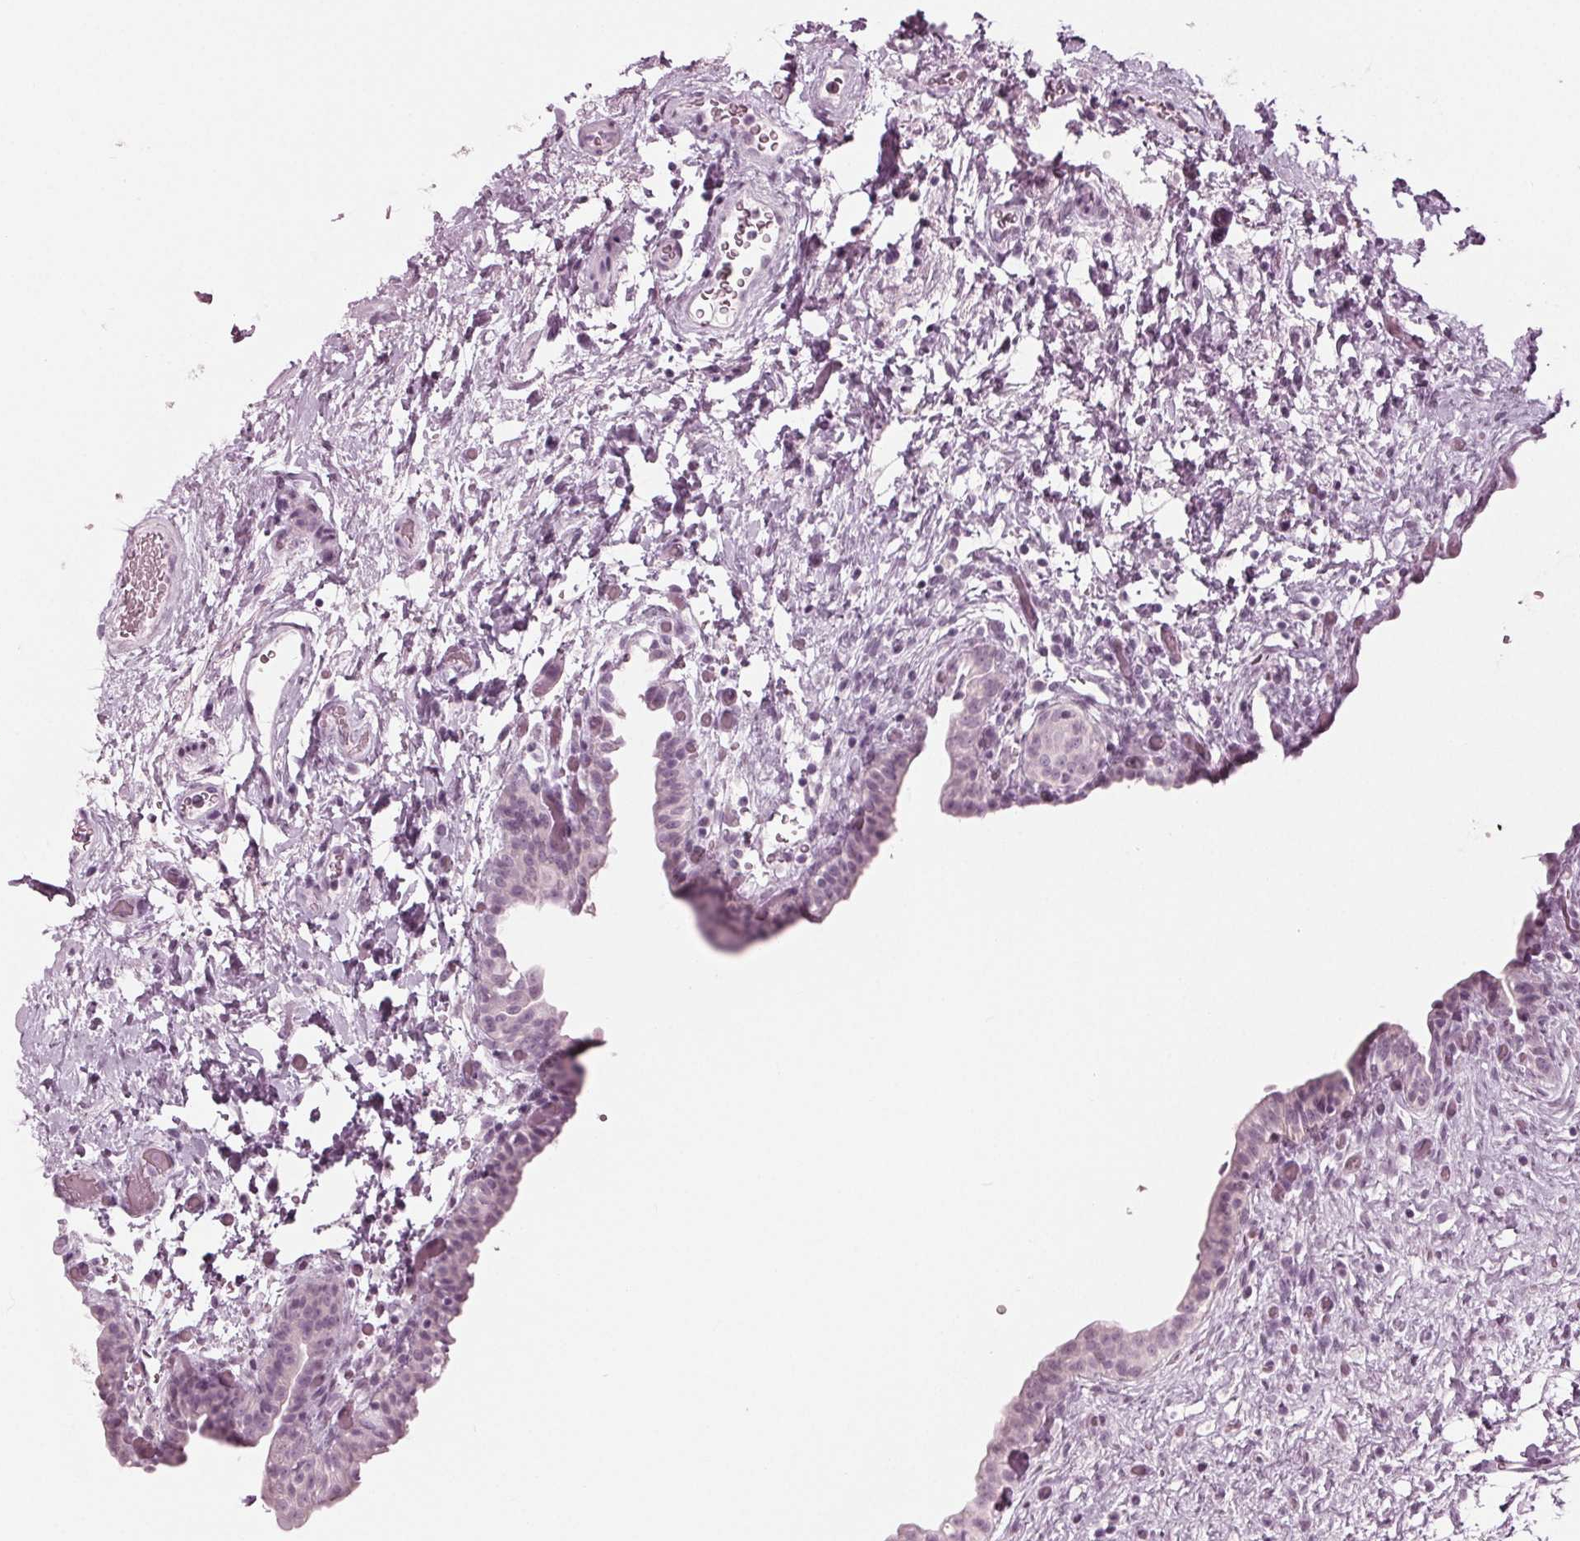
{"staining": {"intensity": "negative", "quantity": "none", "location": "none"}, "tissue": "urinary bladder", "cell_type": "Urothelial cells", "image_type": "normal", "snomed": [{"axis": "morphology", "description": "Normal tissue, NOS"}, {"axis": "topography", "description": "Urinary bladder"}], "caption": "This is a image of immunohistochemistry staining of benign urinary bladder, which shows no staining in urothelial cells.", "gene": "KRT28", "patient": {"sex": "male", "age": 69}}